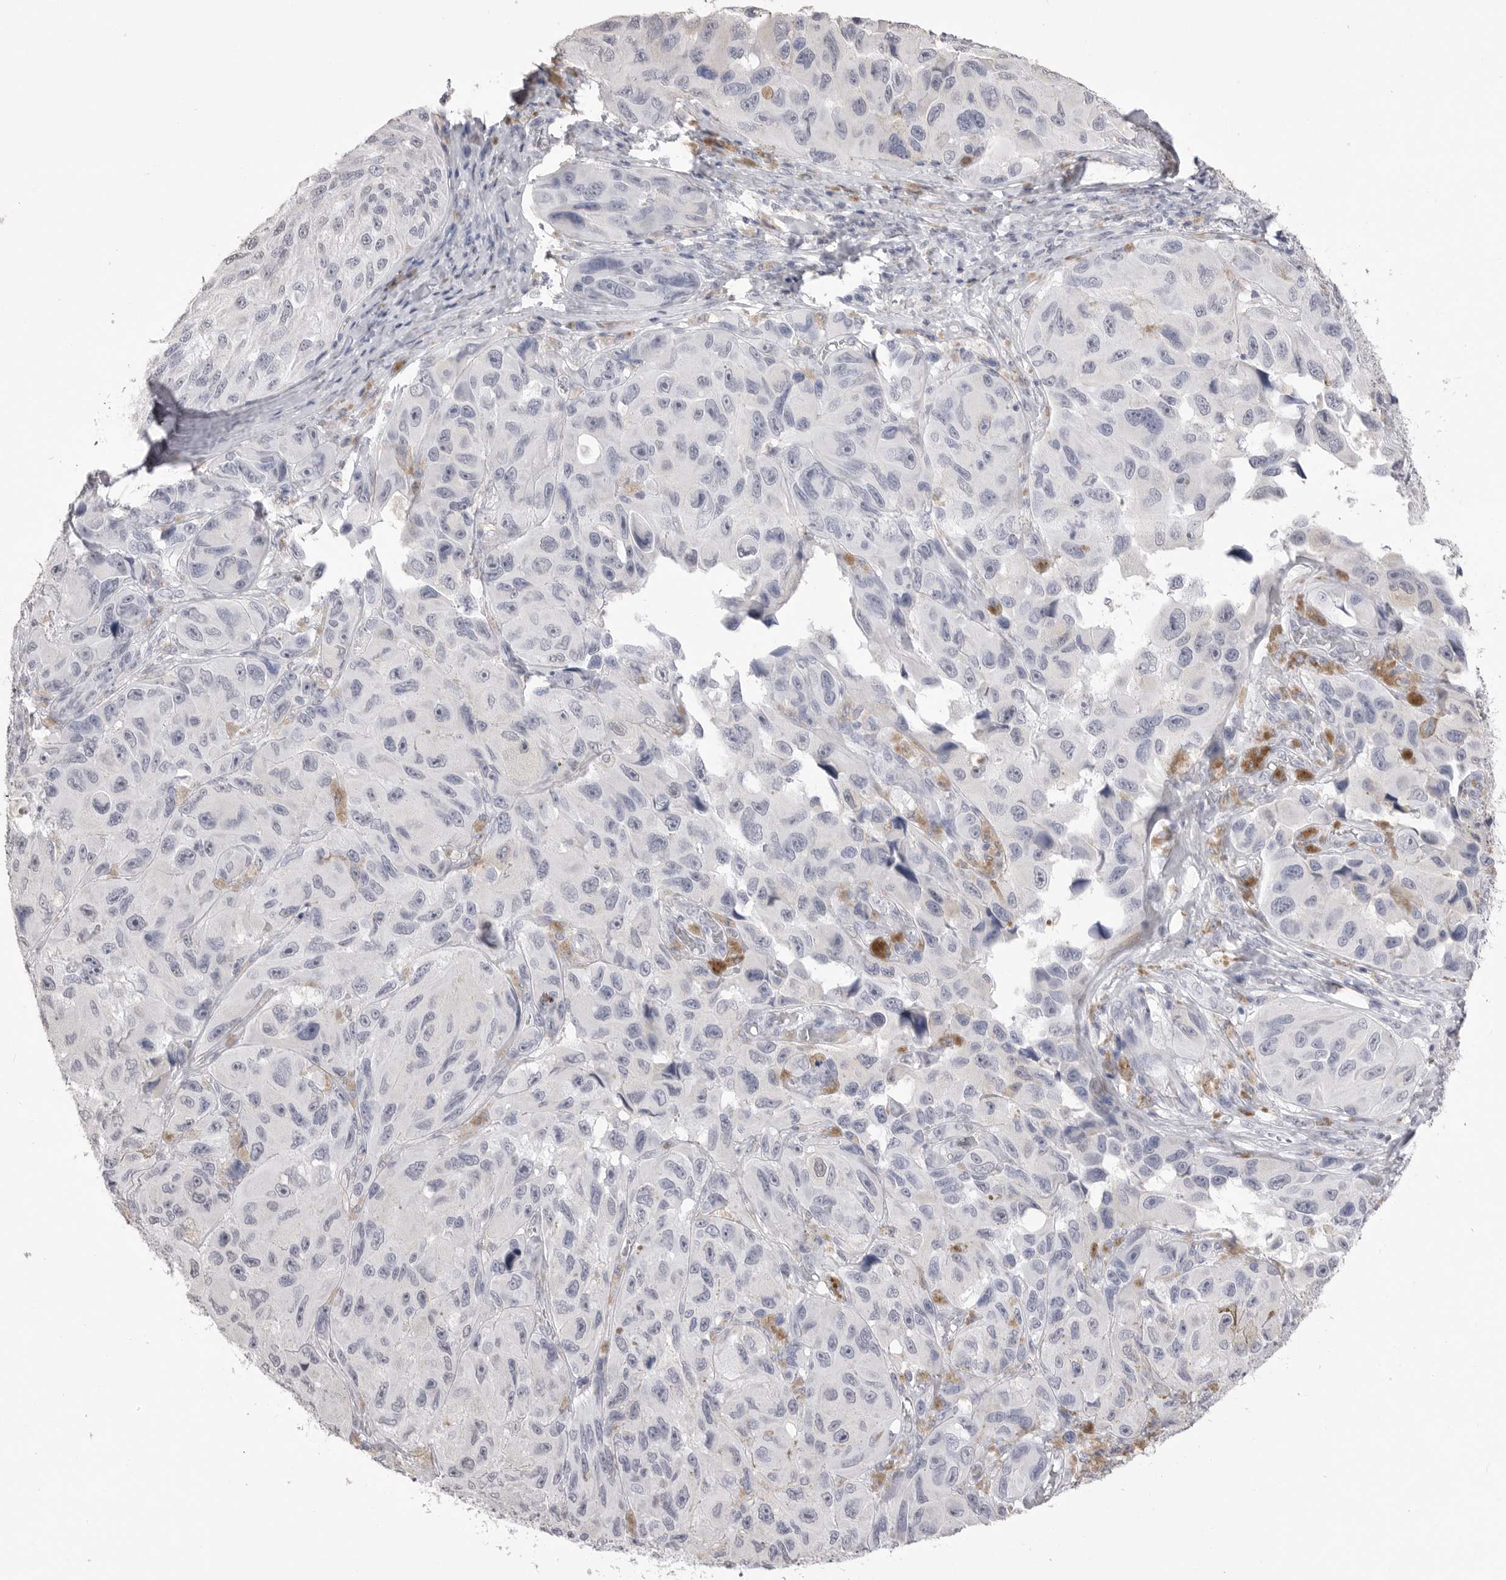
{"staining": {"intensity": "negative", "quantity": "none", "location": "none"}, "tissue": "melanoma", "cell_type": "Tumor cells", "image_type": "cancer", "snomed": [{"axis": "morphology", "description": "Malignant melanoma, NOS"}, {"axis": "topography", "description": "Skin"}], "caption": "Tumor cells are negative for brown protein staining in malignant melanoma. (Immunohistochemistry, brightfield microscopy, high magnification).", "gene": "ICAM5", "patient": {"sex": "female", "age": 73}}